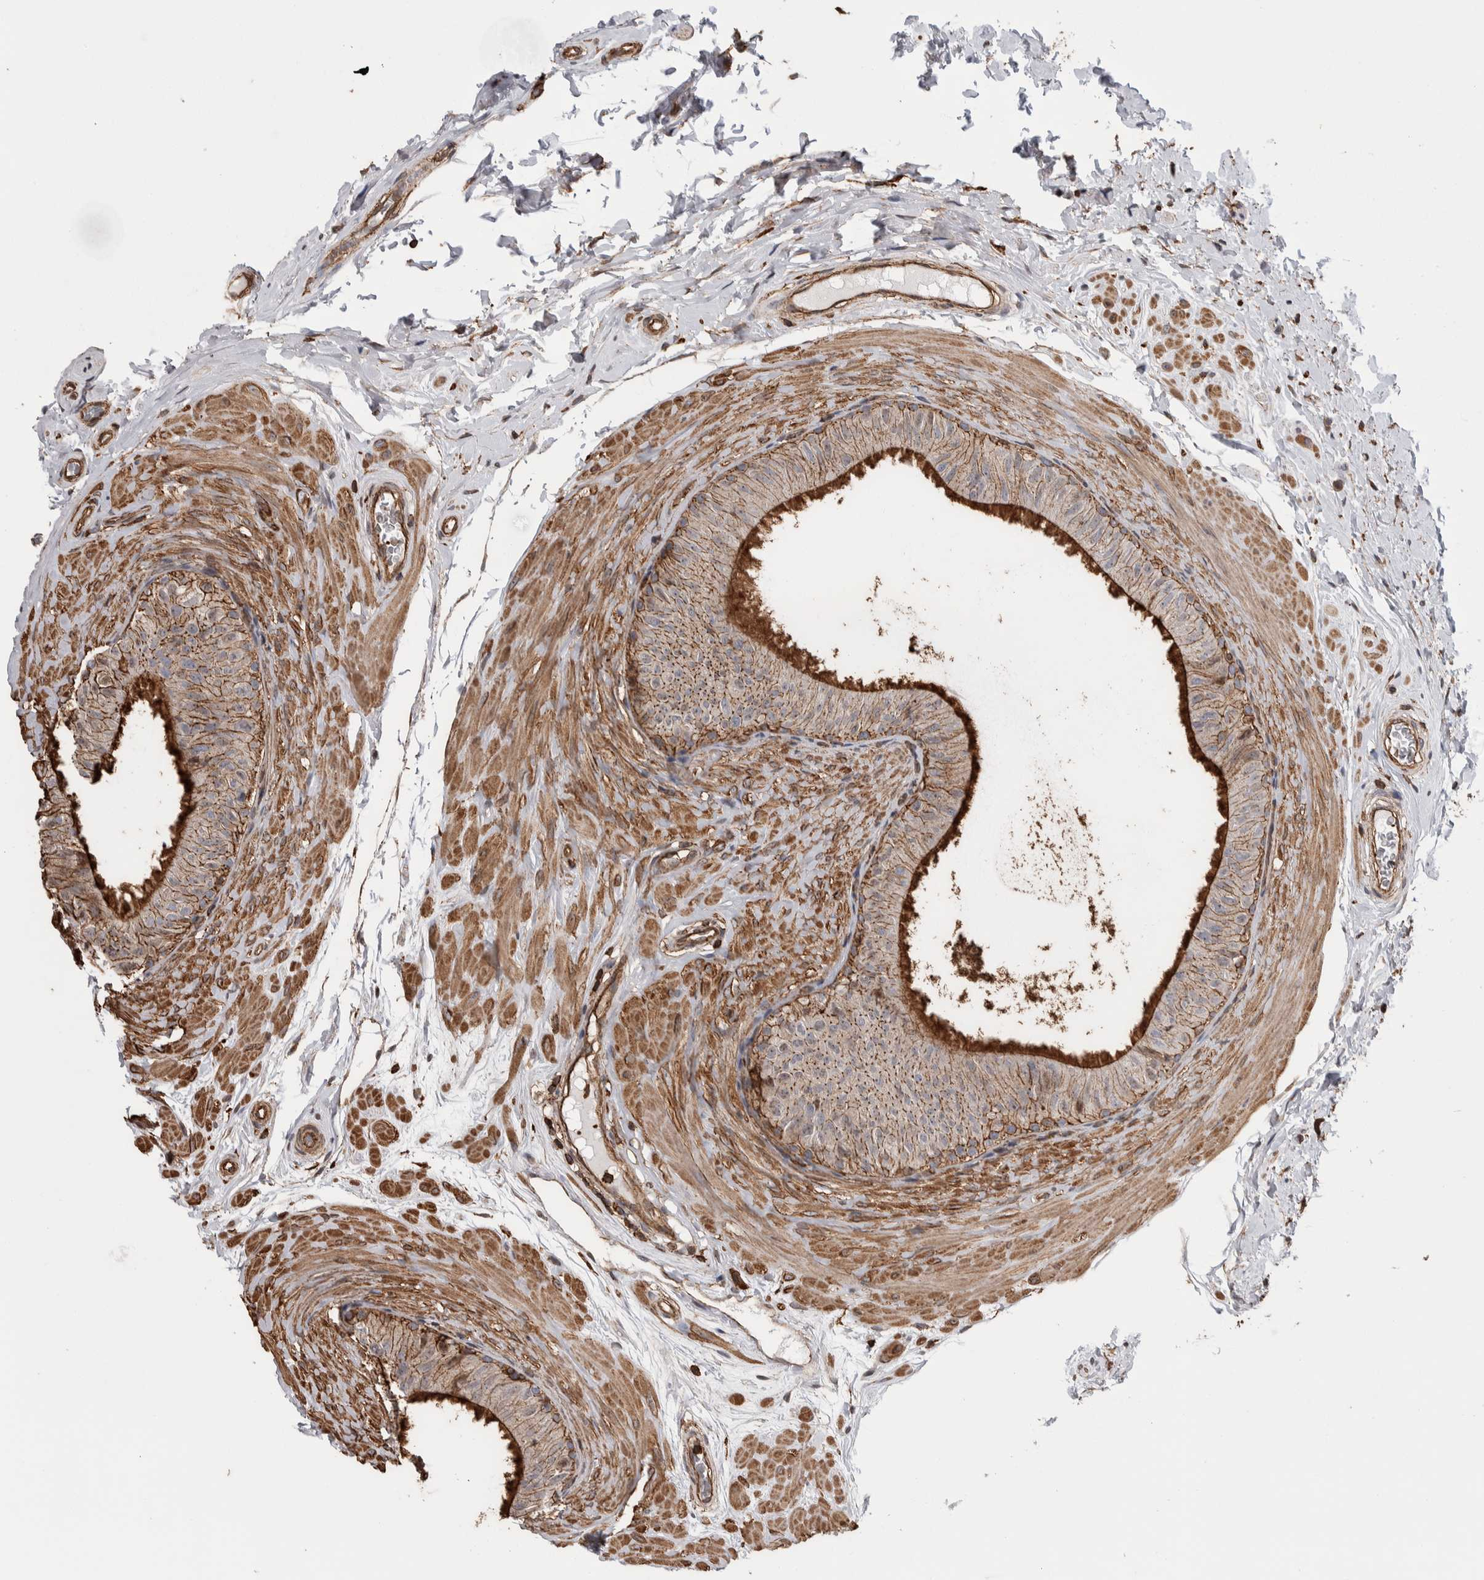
{"staining": {"intensity": "strong", "quantity": ">75%", "location": "cytoplasmic/membranous"}, "tissue": "epididymis", "cell_type": "Glandular cells", "image_type": "normal", "snomed": [{"axis": "morphology", "description": "Normal tissue, NOS"}, {"axis": "topography", "description": "Epididymis"}], "caption": "Epididymis was stained to show a protein in brown. There is high levels of strong cytoplasmic/membranous positivity in about >75% of glandular cells. (brown staining indicates protein expression, while blue staining denotes nuclei).", "gene": "ENPP2", "patient": {"sex": "male", "age": 34}}